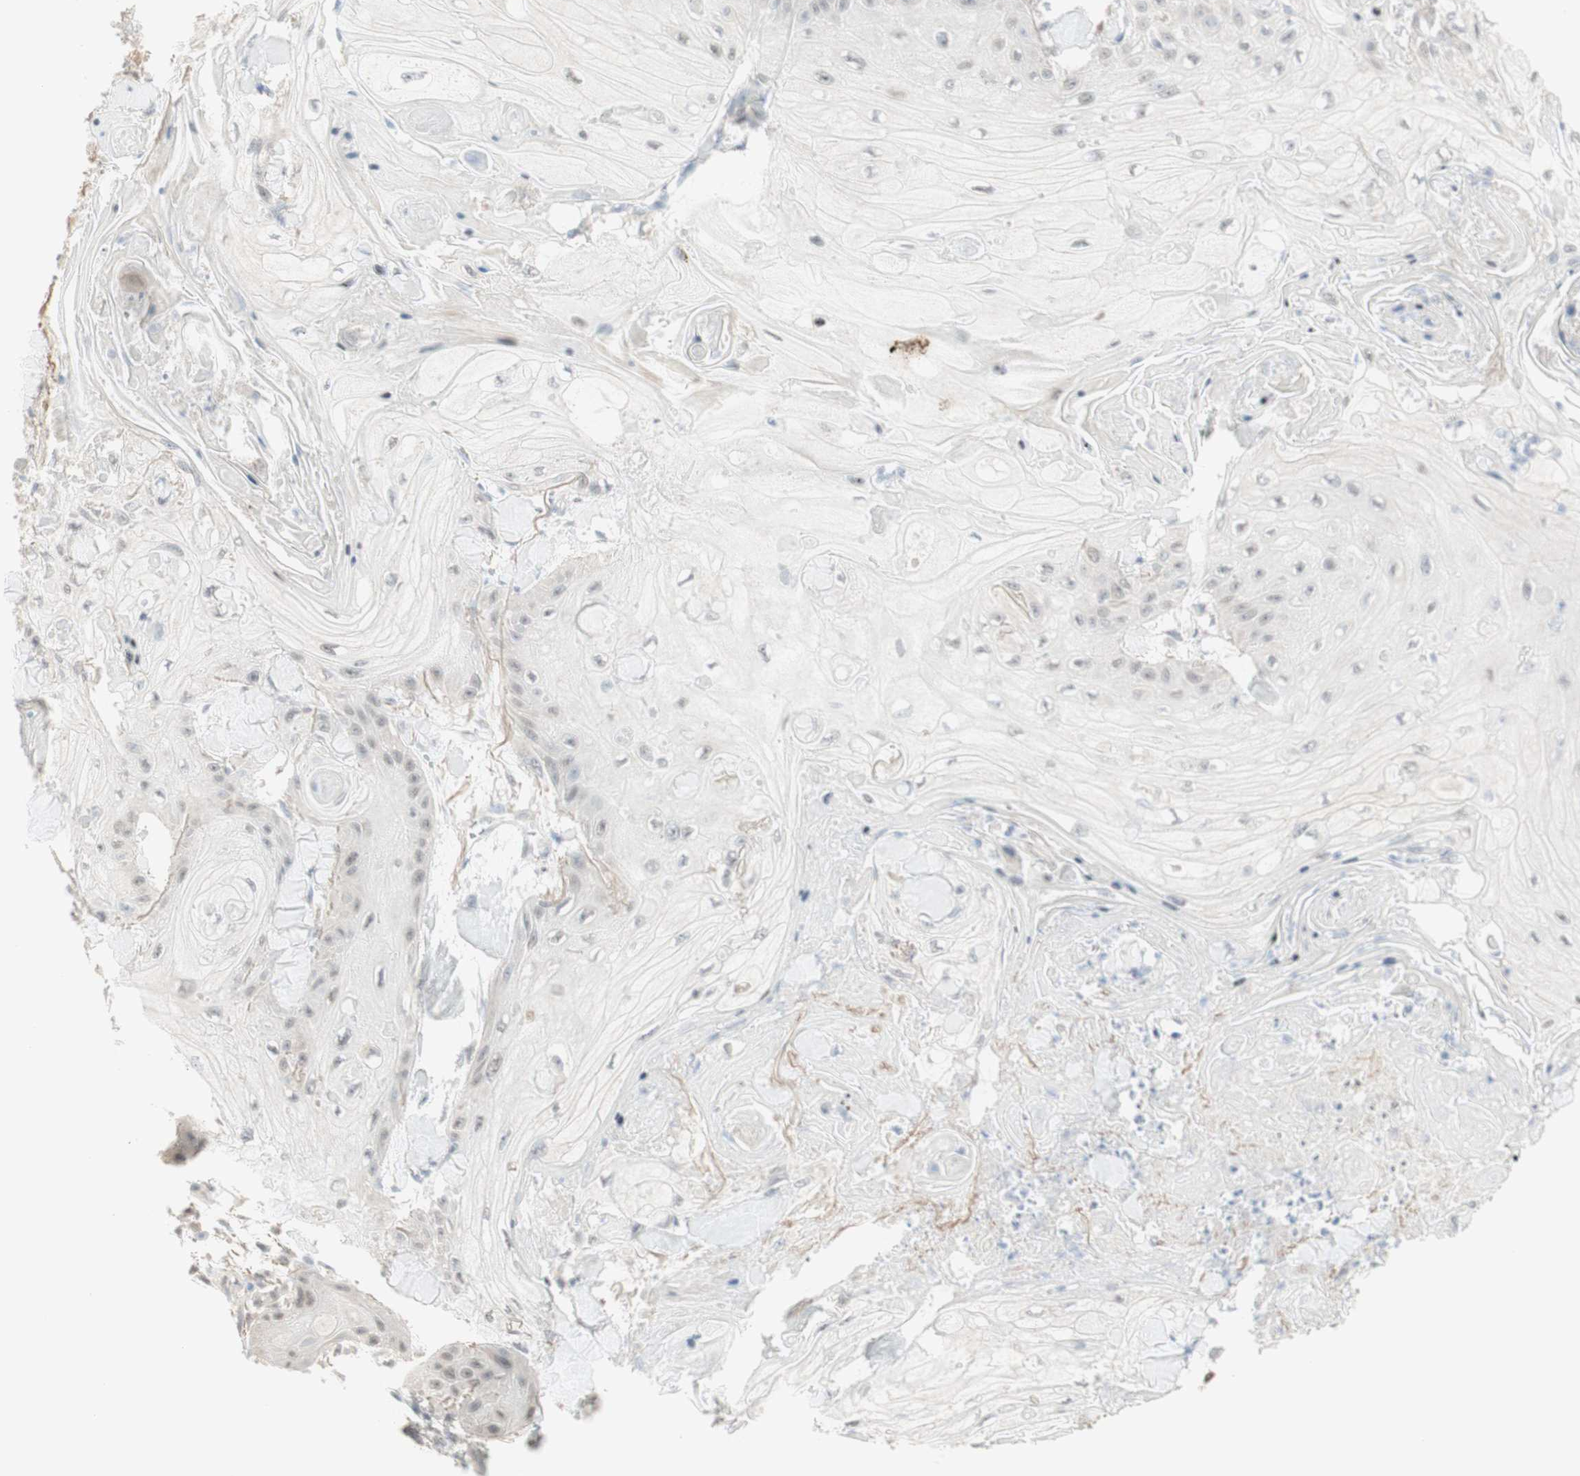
{"staining": {"intensity": "negative", "quantity": "none", "location": "none"}, "tissue": "skin cancer", "cell_type": "Tumor cells", "image_type": "cancer", "snomed": [{"axis": "morphology", "description": "Squamous cell carcinoma, NOS"}, {"axis": "topography", "description": "Skin"}], "caption": "This is an immunohistochemistry (IHC) histopathology image of human skin cancer. There is no positivity in tumor cells.", "gene": "MUC3A", "patient": {"sex": "male", "age": 74}}